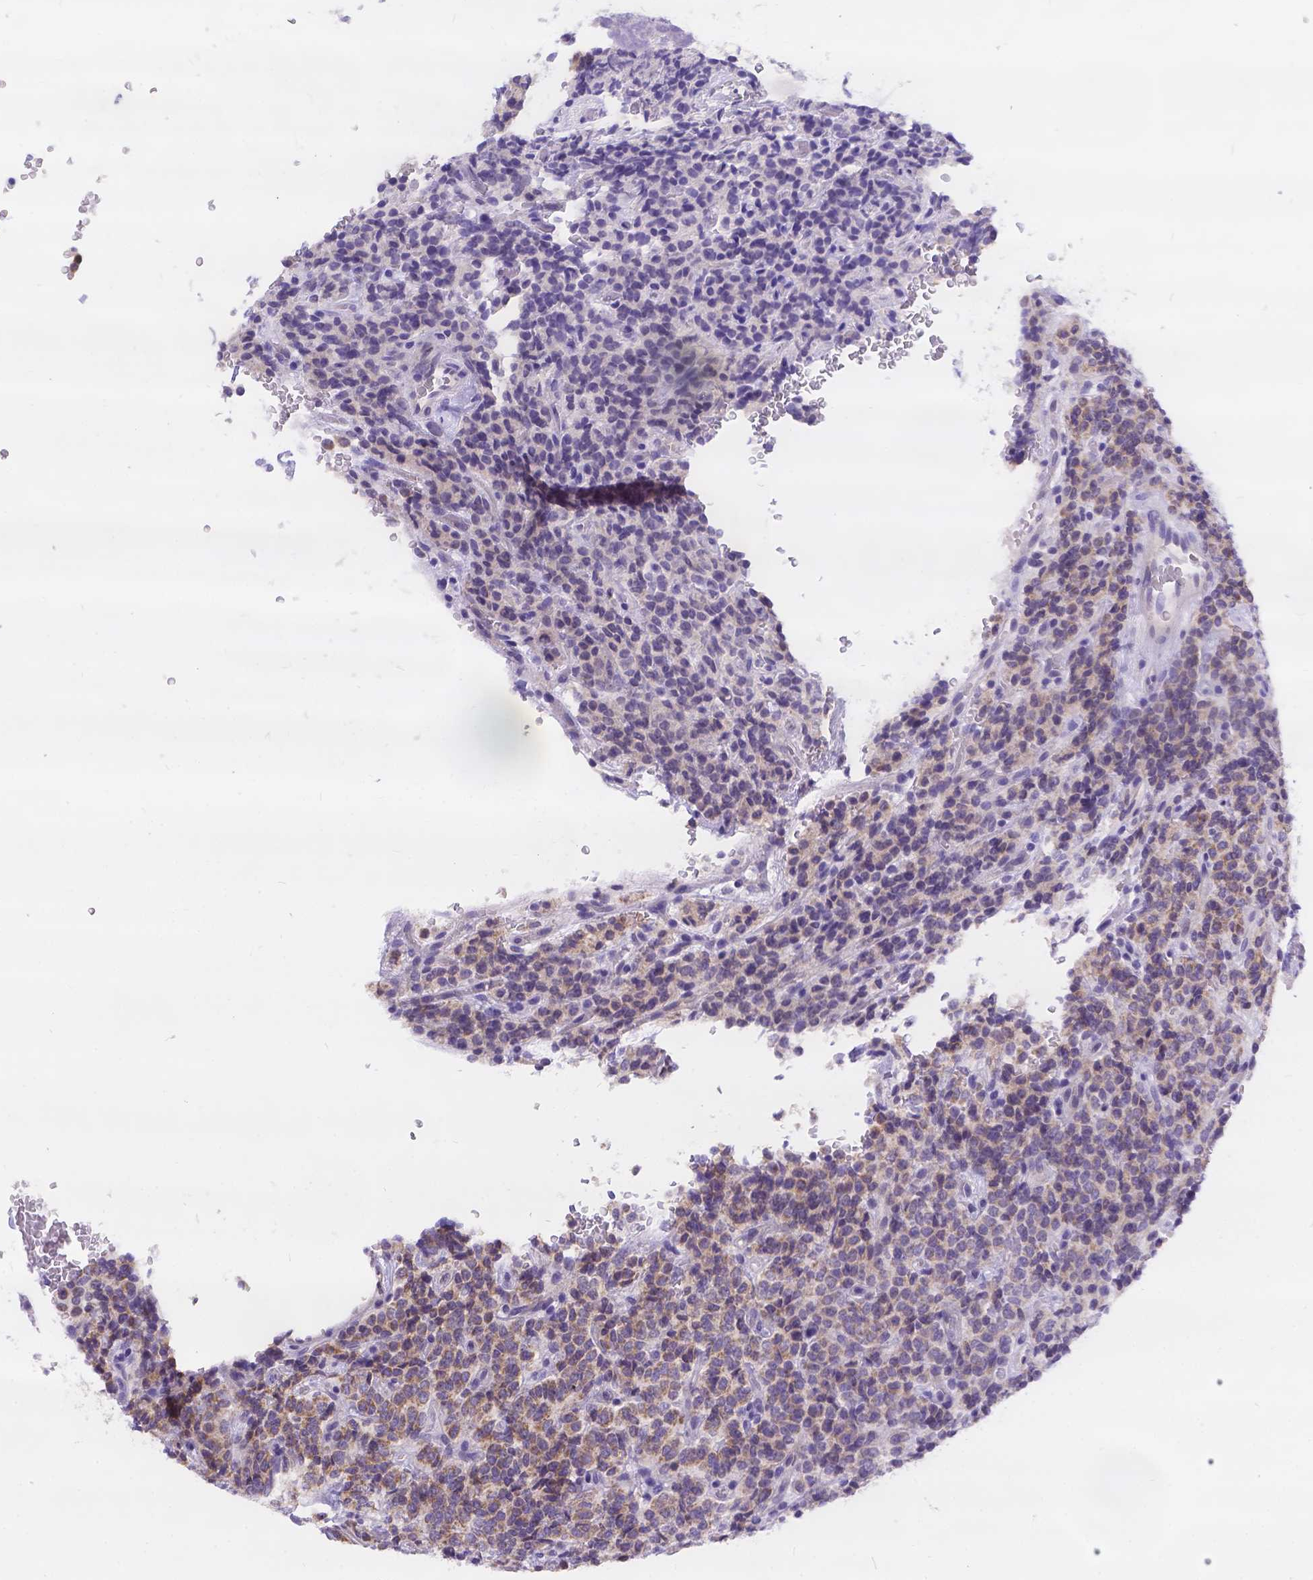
{"staining": {"intensity": "moderate", "quantity": "25%-75%", "location": "cytoplasmic/membranous"}, "tissue": "carcinoid", "cell_type": "Tumor cells", "image_type": "cancer", "snomed": [{"axis": "morphology", "description": "Carcinoid, malignant, NOS"}, {"axis": "topography", "description": "Pancreas"}], "caption": "A medium amount of moderate cytoplasmic/membranous staining is seen in about 25%-75% of tumor cells in carcinoid tissue.", "gene": "DLEC1", "patient": {"sex": "male", "age": 36}}